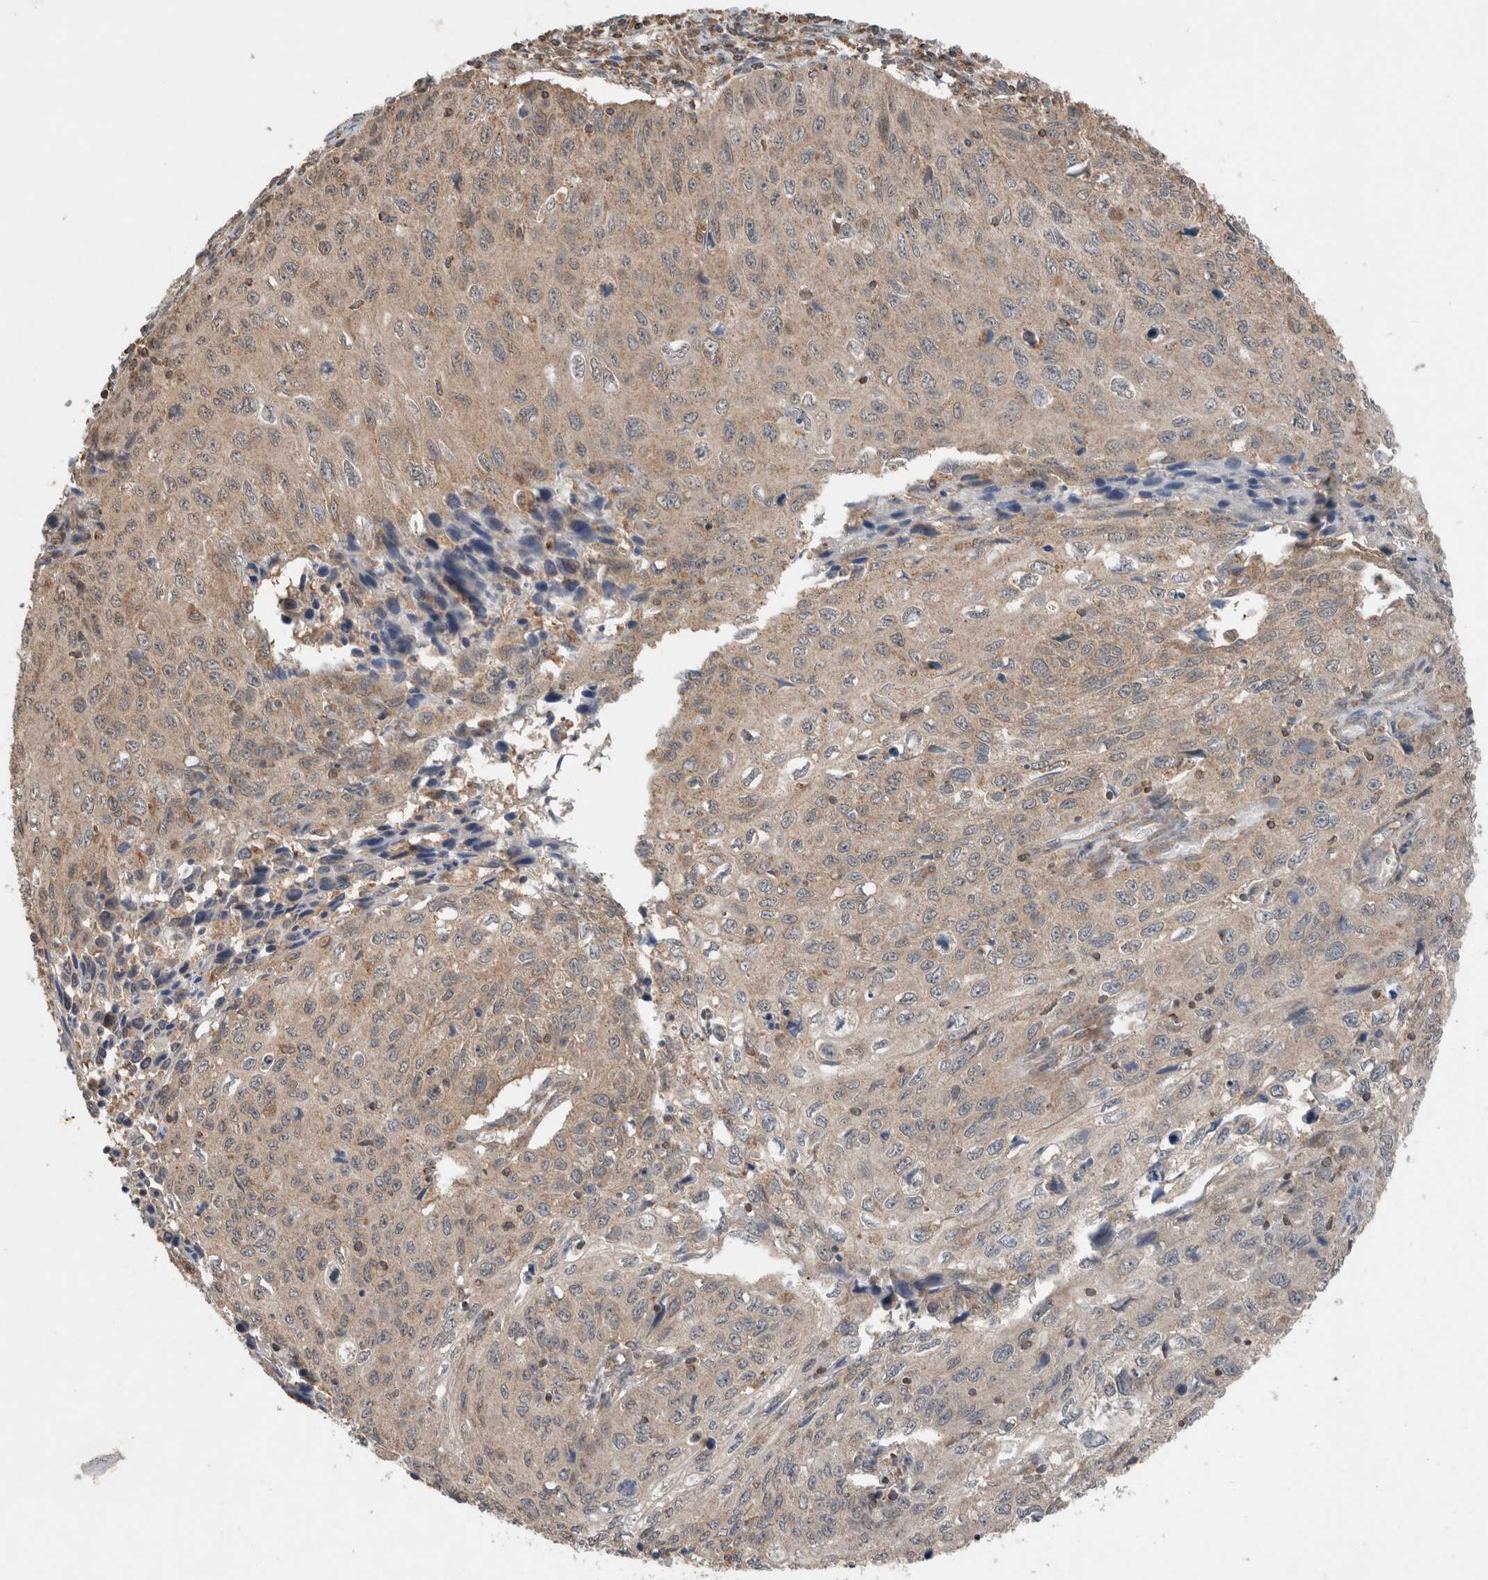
{"staining": {"intensity": "weak", "quantity": "25%-75%", "location": "cytoplasmic/membranous"}, "tissue": "cervical cancer", "cell_type": "Tumor cells", "image_type": "cancer", "snomed": [{"axis": "morphology", "description": "Squamous cell carcinoma, NOS"}, {"axis": "topography", "description": "Cervix"}], "caption": "Protein analysis of cervical cancer tissue displays weak cytoplasmic/membranous staining in approximately 25%-75% of tumor cells.", "gene": "KLK14", "patient": {"sex": "female", "age": 53}}